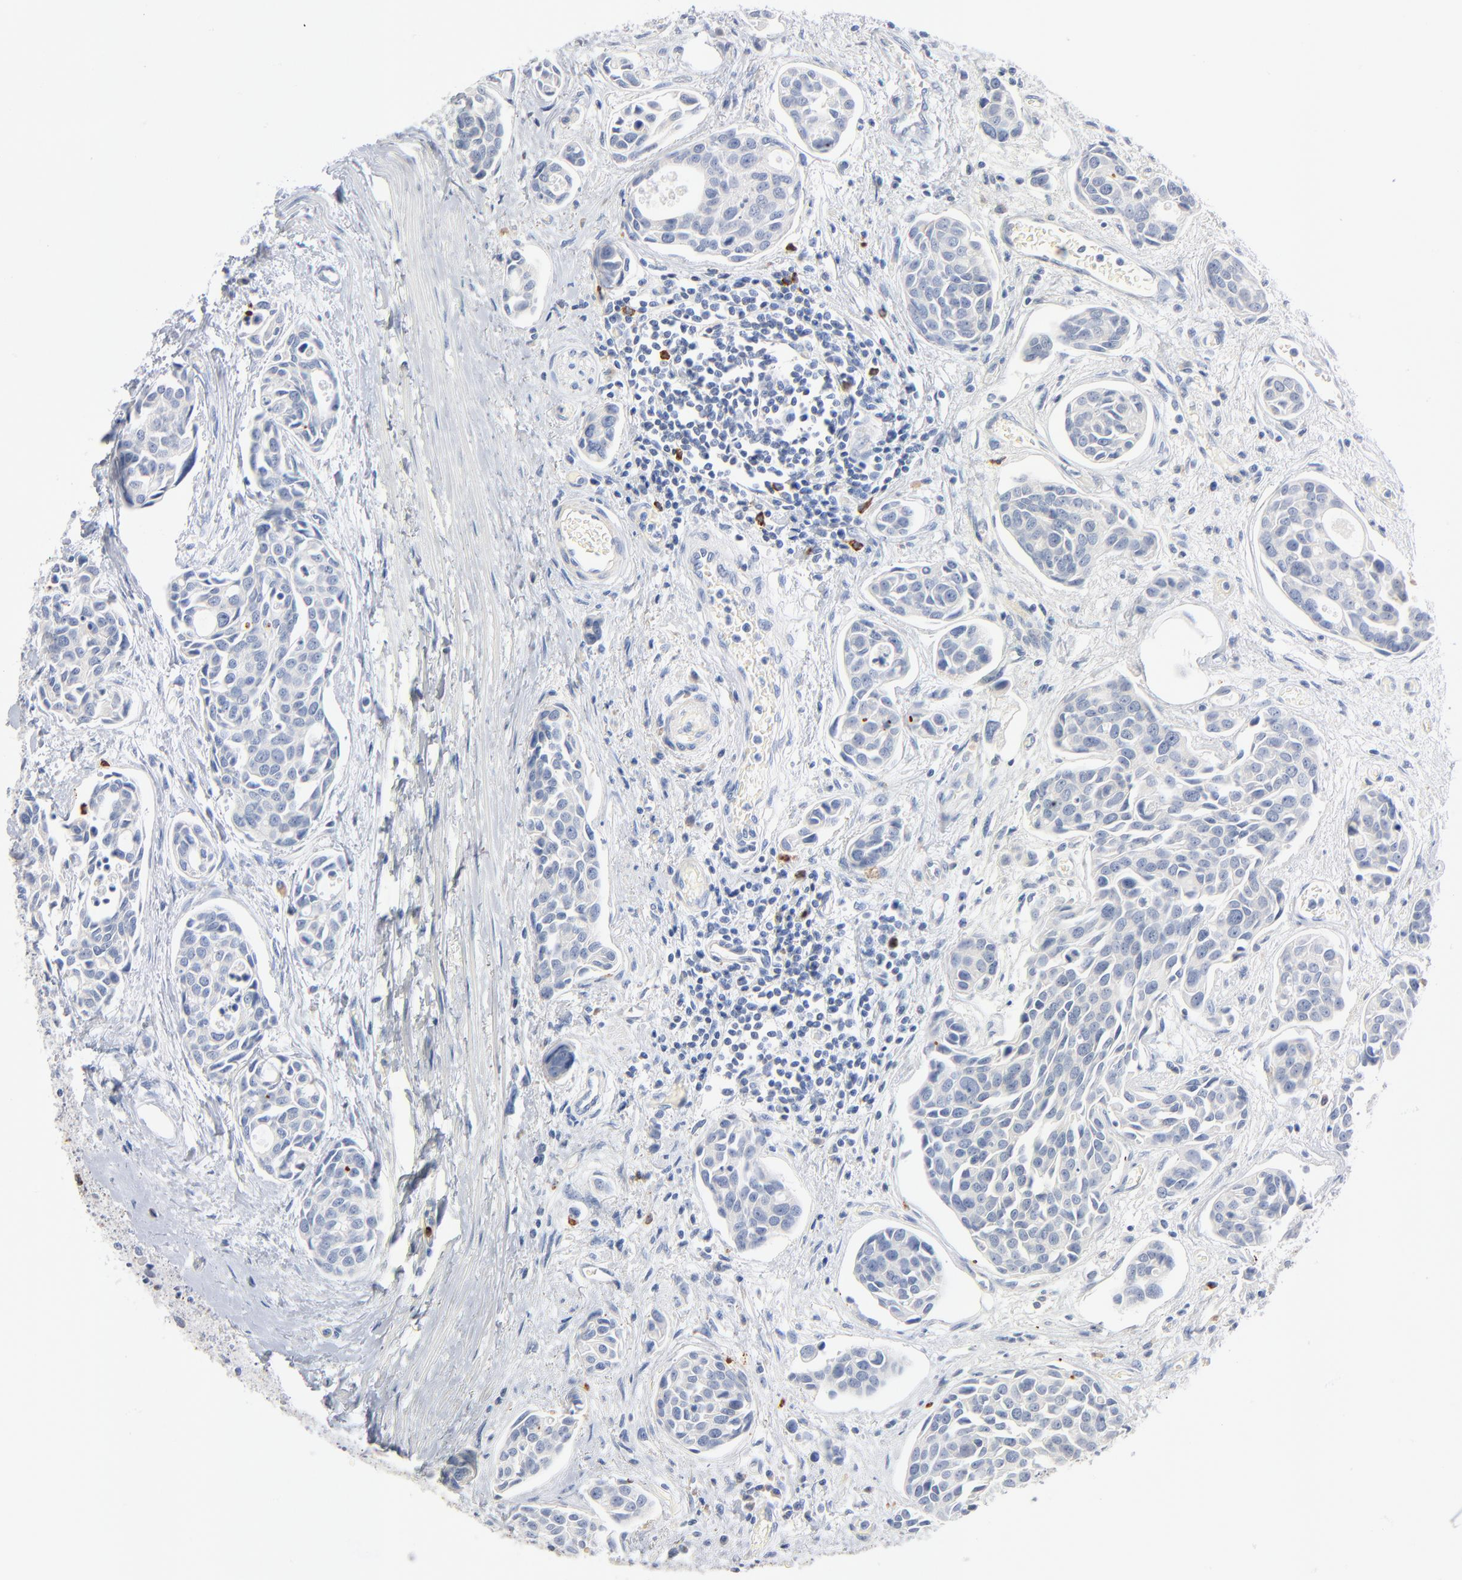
{"staining": {"intensity": "negative", "quantity": "none", "location": "none"}, "tissue": "urothelial cancer", "cell_type": "Tumor cells", "image_type": "cancer", "snomed": [{"axis": "morphology", "description": "Urothelial carcinoma, High grade"}, {"axis": "topography", "description": "Urinary bladder"}], "caption": "Tumor cells show no significant positivity in high-grade urothelial carcinoma.", "gene": "GZMB", "patient": {"sex": "male", "age": 78}}